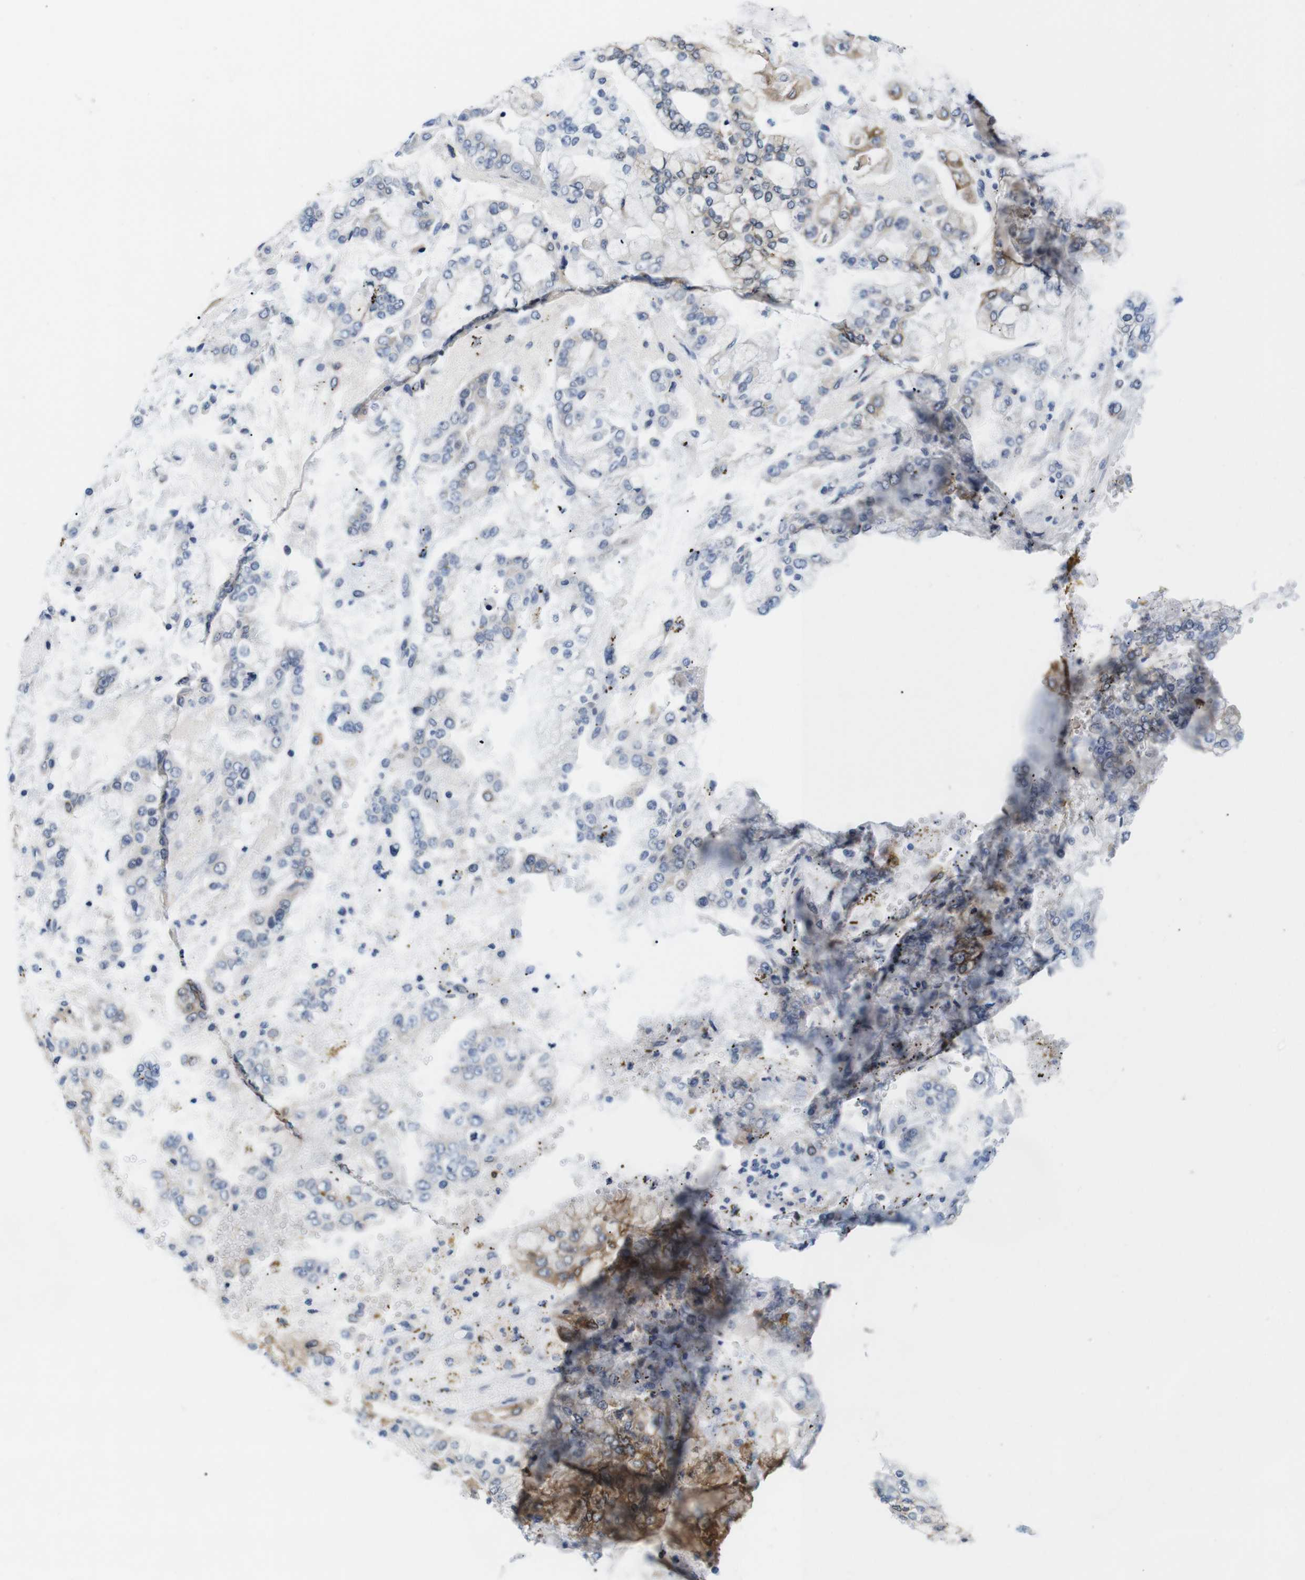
{"staining": {"intensity": "moderate", "quantity": "<25%", "location": "cytoplasmic/membranous"}, "tissue": "stomach cancer", "cell_type": "Tumor cells", "image_type": "cancer", "snomed": [{"axis": "morphology", "description": "Adenocarcinoma, NOS"}, {"axis": "topography", "description": "Stomach"}], "caption": "Immunohistochemistry (IHC) (DAB (3,3'-diaminobenzidine)) staining of stomach cancer (adenocarcinoma) displays moderate cytoplasmic/membranous protein staining in about <25% of tumor cells. (Brightfield microscopy of DAB IHC at high magnification).", "gene": "HACD3", "patient": {"sex": "male", "age": 76}}